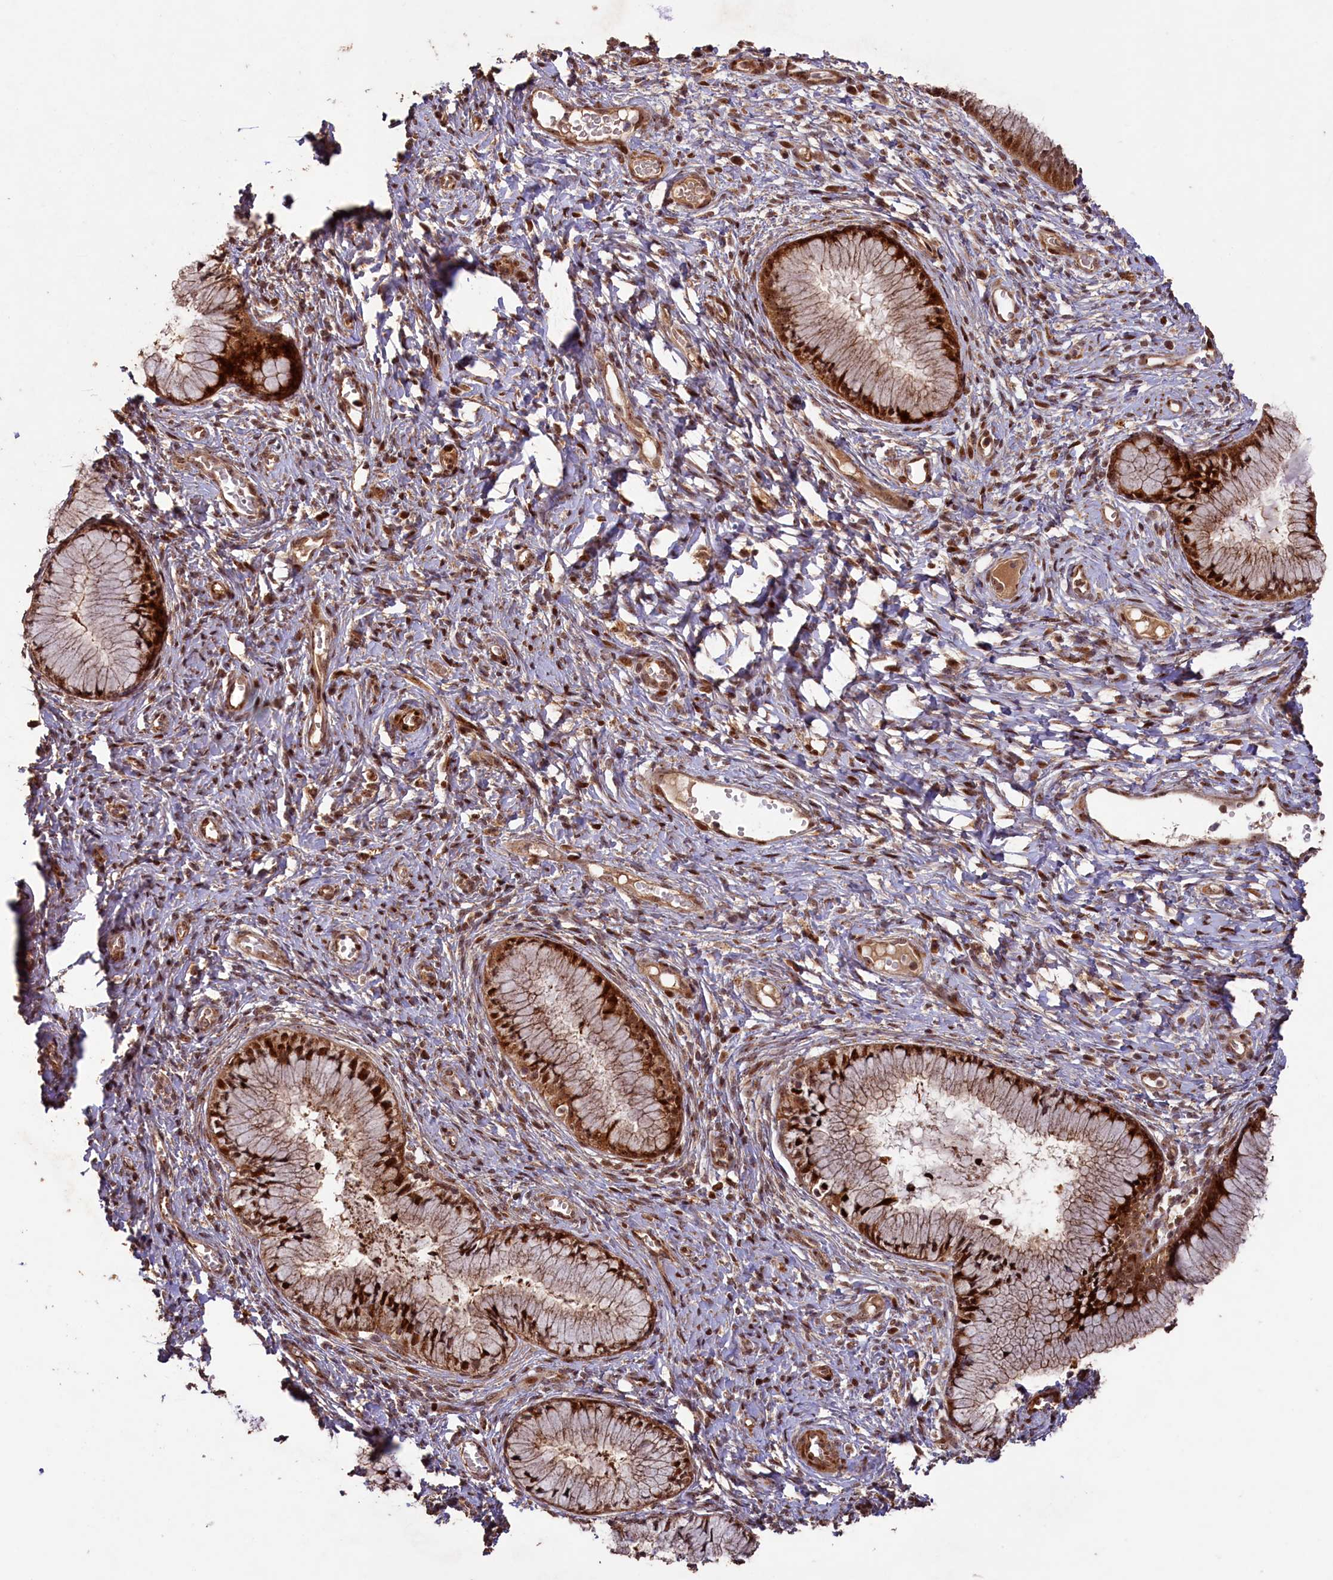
{"staining": {"intensity": "moderate", "quantity": ">75%", "location": "cytoplasmic/membranous,nuclear"}, "tissue": "cervix", "cell_type": "Glandular cells", "image_type": "normal", "snomed": [{"axis": "morphology", "description": "Normal tissue, NOS"}, {"axis": "topography", "description": "Cervix"}], "caption": "Immunohistochemistry staining of unremarkable cervix, which reveals medium levels of moderate cytoplasmic/membranous,nuclear positivity in about >75% of glandular cells indicating moderate cytoplasmic/membranous,nuclear protein expression. The staining was performed using DAB (brown) for protein detection and nuclei were counterstained in hematoxylin (blue).", "gene": "SHPRH", "patient": {"sex": "female", "age": 42}}